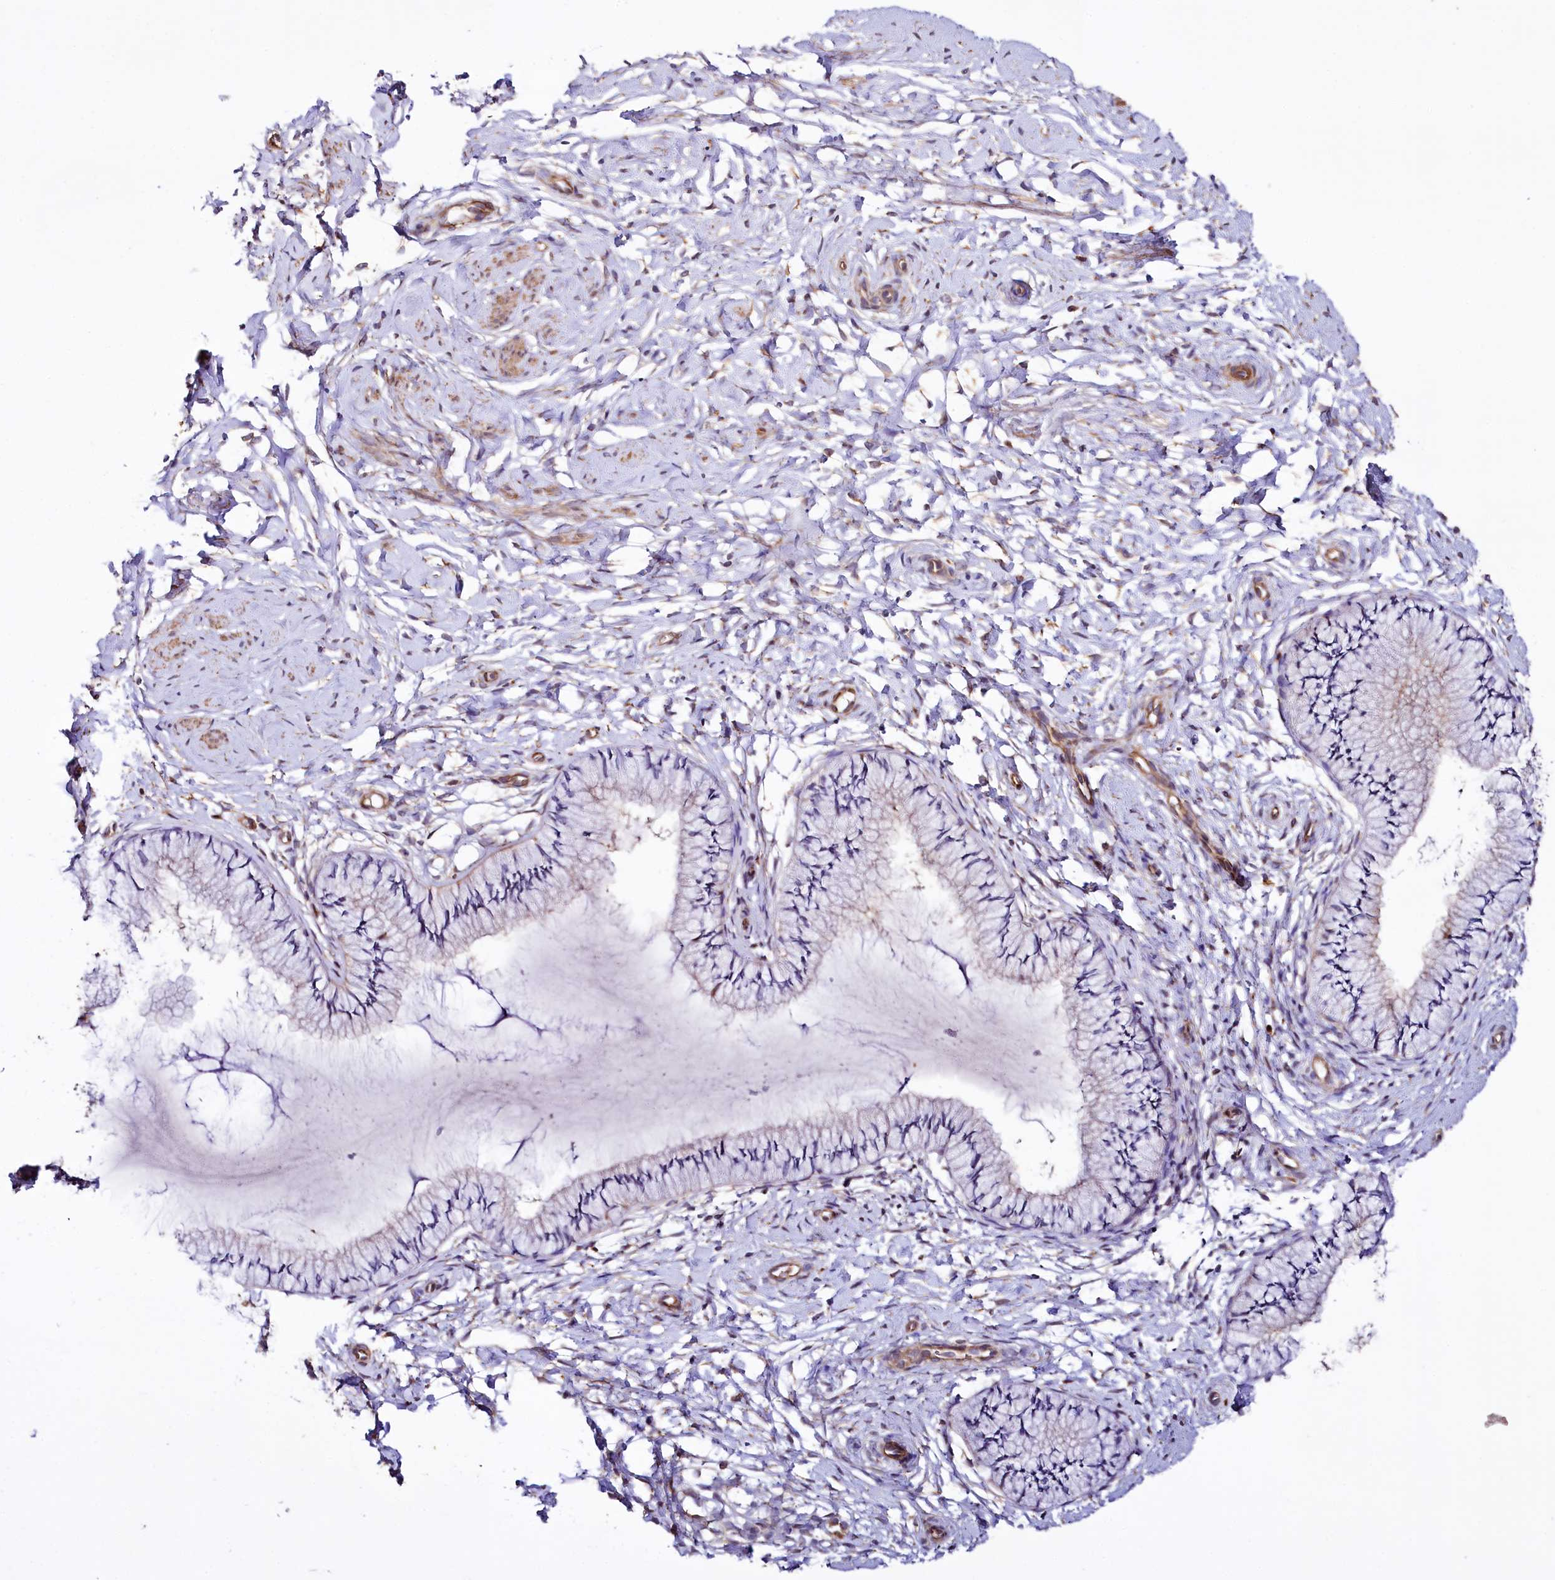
{"staining": {"intensity": "negative", "quantity": "none", "location": "none"}, "tissue": "cervix", "cell_type": "Glandular cells", "image_type": "normal", "snomed": [{"axis": "morphology", "description": "Normal tissue, NOS"}, {"axis": "topography", "description": "Cervix"}], "caption": "High magnification brightfield microscopy of unremarkable cervix stained with DAB (brown) and counterstained with hematoxylin (blue): glandular cells show no significant expression. (DAB immunohistochemistry (IHC) visualized using brightfield microscopy, high magnification).", "gene": "TTC12", "patient": {"sex": "female", "age": 33}}